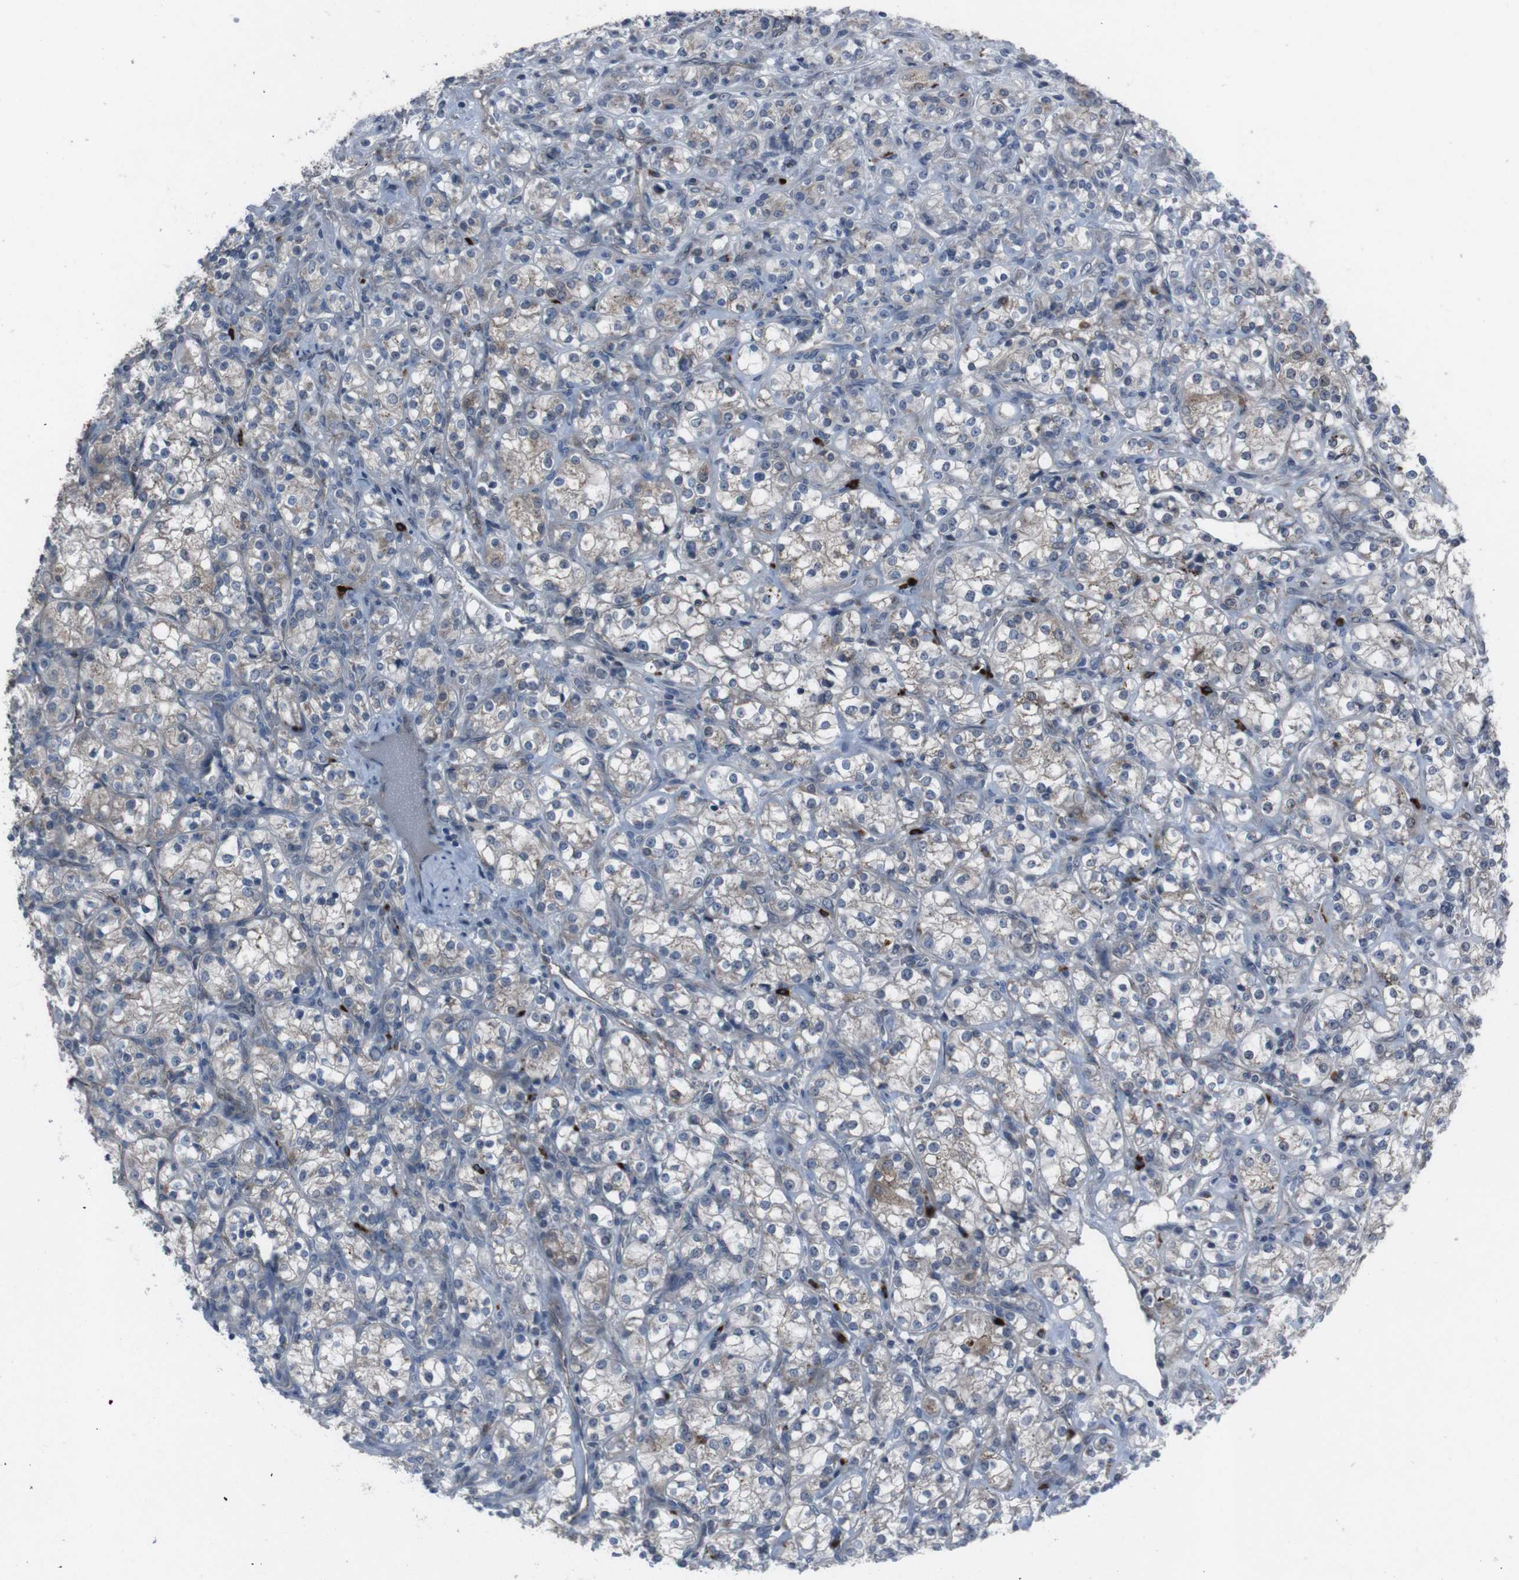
{"staining": {"intensity": "weak", "quantity": "25%-75%", "location": "cytoplasmic/membranous"}, "tissue": "renal cancer", "cell_type": "Tumor cells", "image_type": "cancer", "snomed": [{"axis": "morphology", "description": "Adenocarcinoma, NOS"}, {"axis": "topography", "description": "Kidney"}], "caption": "A micrograph of human renal cancer stained for a protein shows weak cytoplasmic/membranous brown staining in tumor cells.", "gene": "EFNA5", "patient": {"sex": "male", "age": 77}}